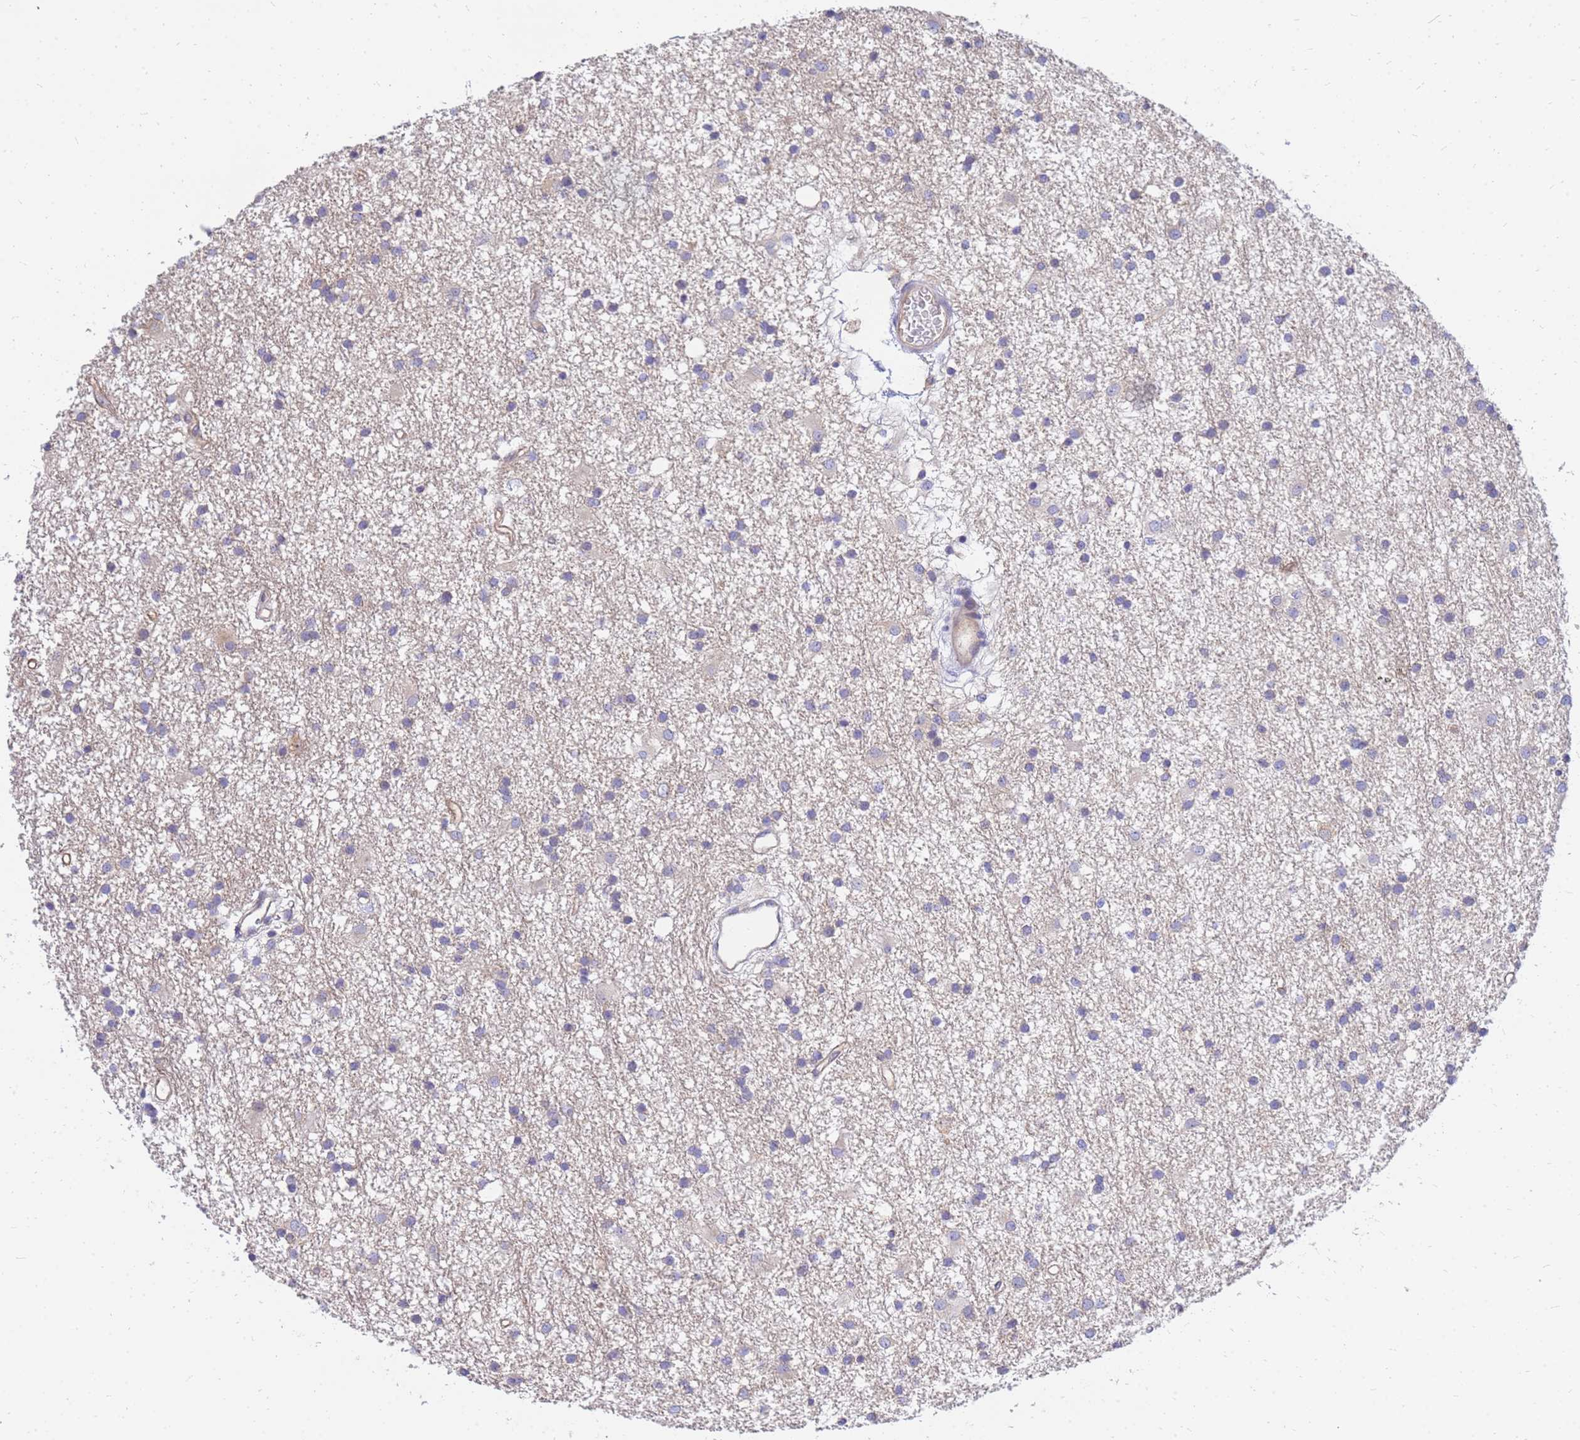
{"staining": {"intensity": "negative", "quantity": "none", "location": "none"}, "tissue": "glioma", "cell_type": "Tumor cells", "image_type": "cancer", "snomed": [{"axis": "morphology", "description": "Glioma, malignant, High grade"}, {"axis": "topography", "description": "Brain"}], "caption": "Immunohistochemistry (IHC) histopathology image of malignant glioma (high-grade) stained for a protein (brown), which demonstrates no staining in tumor cells.", "gene": "HERC5", "patient": {"sex": "male", "age": 77}}